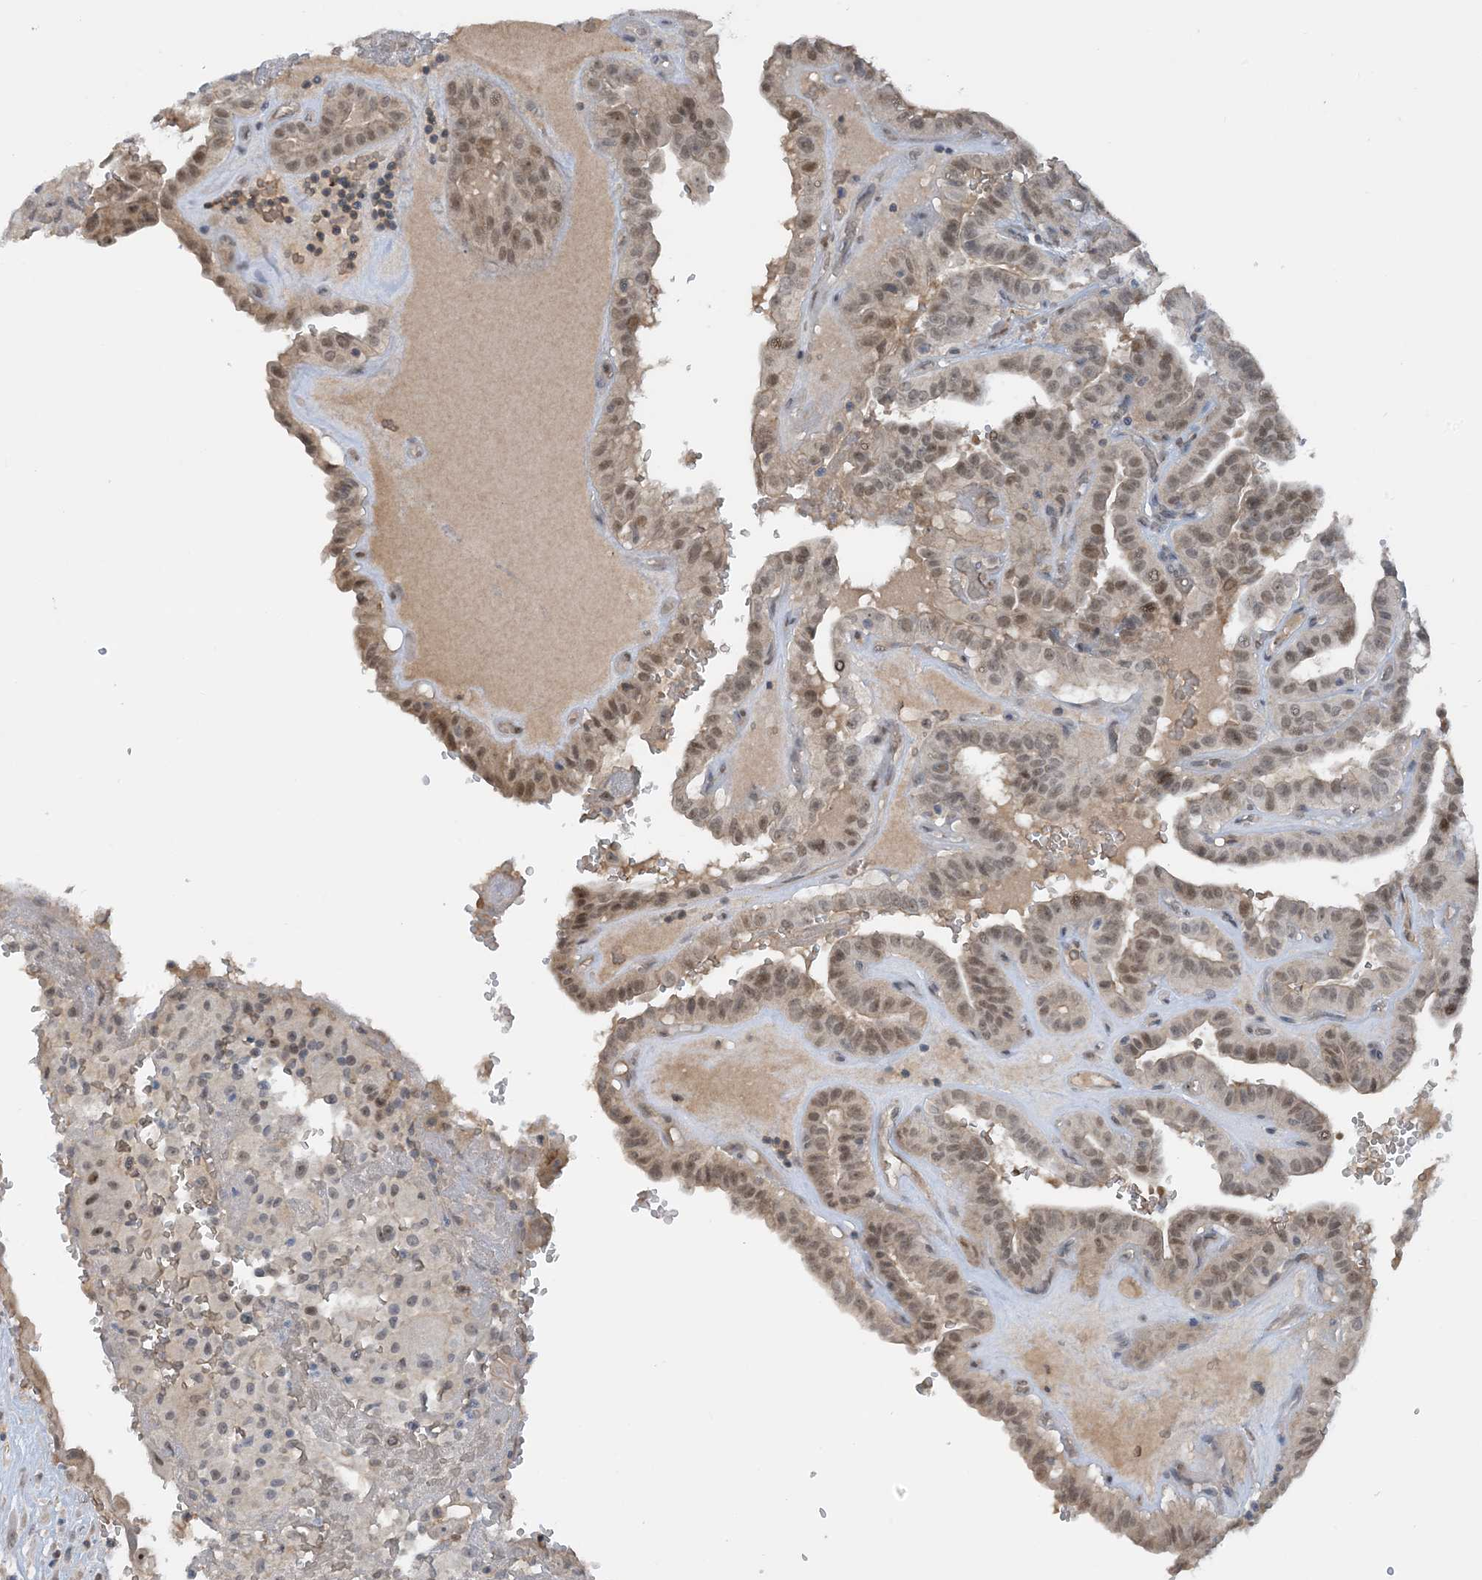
{"staining": {"intensity": "moderate", "quantity": "25%-75%", "location": "nuclear"}, "tissue": "thyroid cancer", "cell_type": "Tumor cells", "image_type": "cancer", "snomed": [{"axis": "morphology", "description": "Papillary adenocarcinoma, NOS"}, {"axis": "topography", "description": "Thyroid gland"}], "caption": "Moderate nuclear protein expression is present in about 25%-75% of tumor cells in thyroid papillary adenocarcinoma.", "gene": "UBE2E1", "patient": {"sex": "male", "age": 77}}